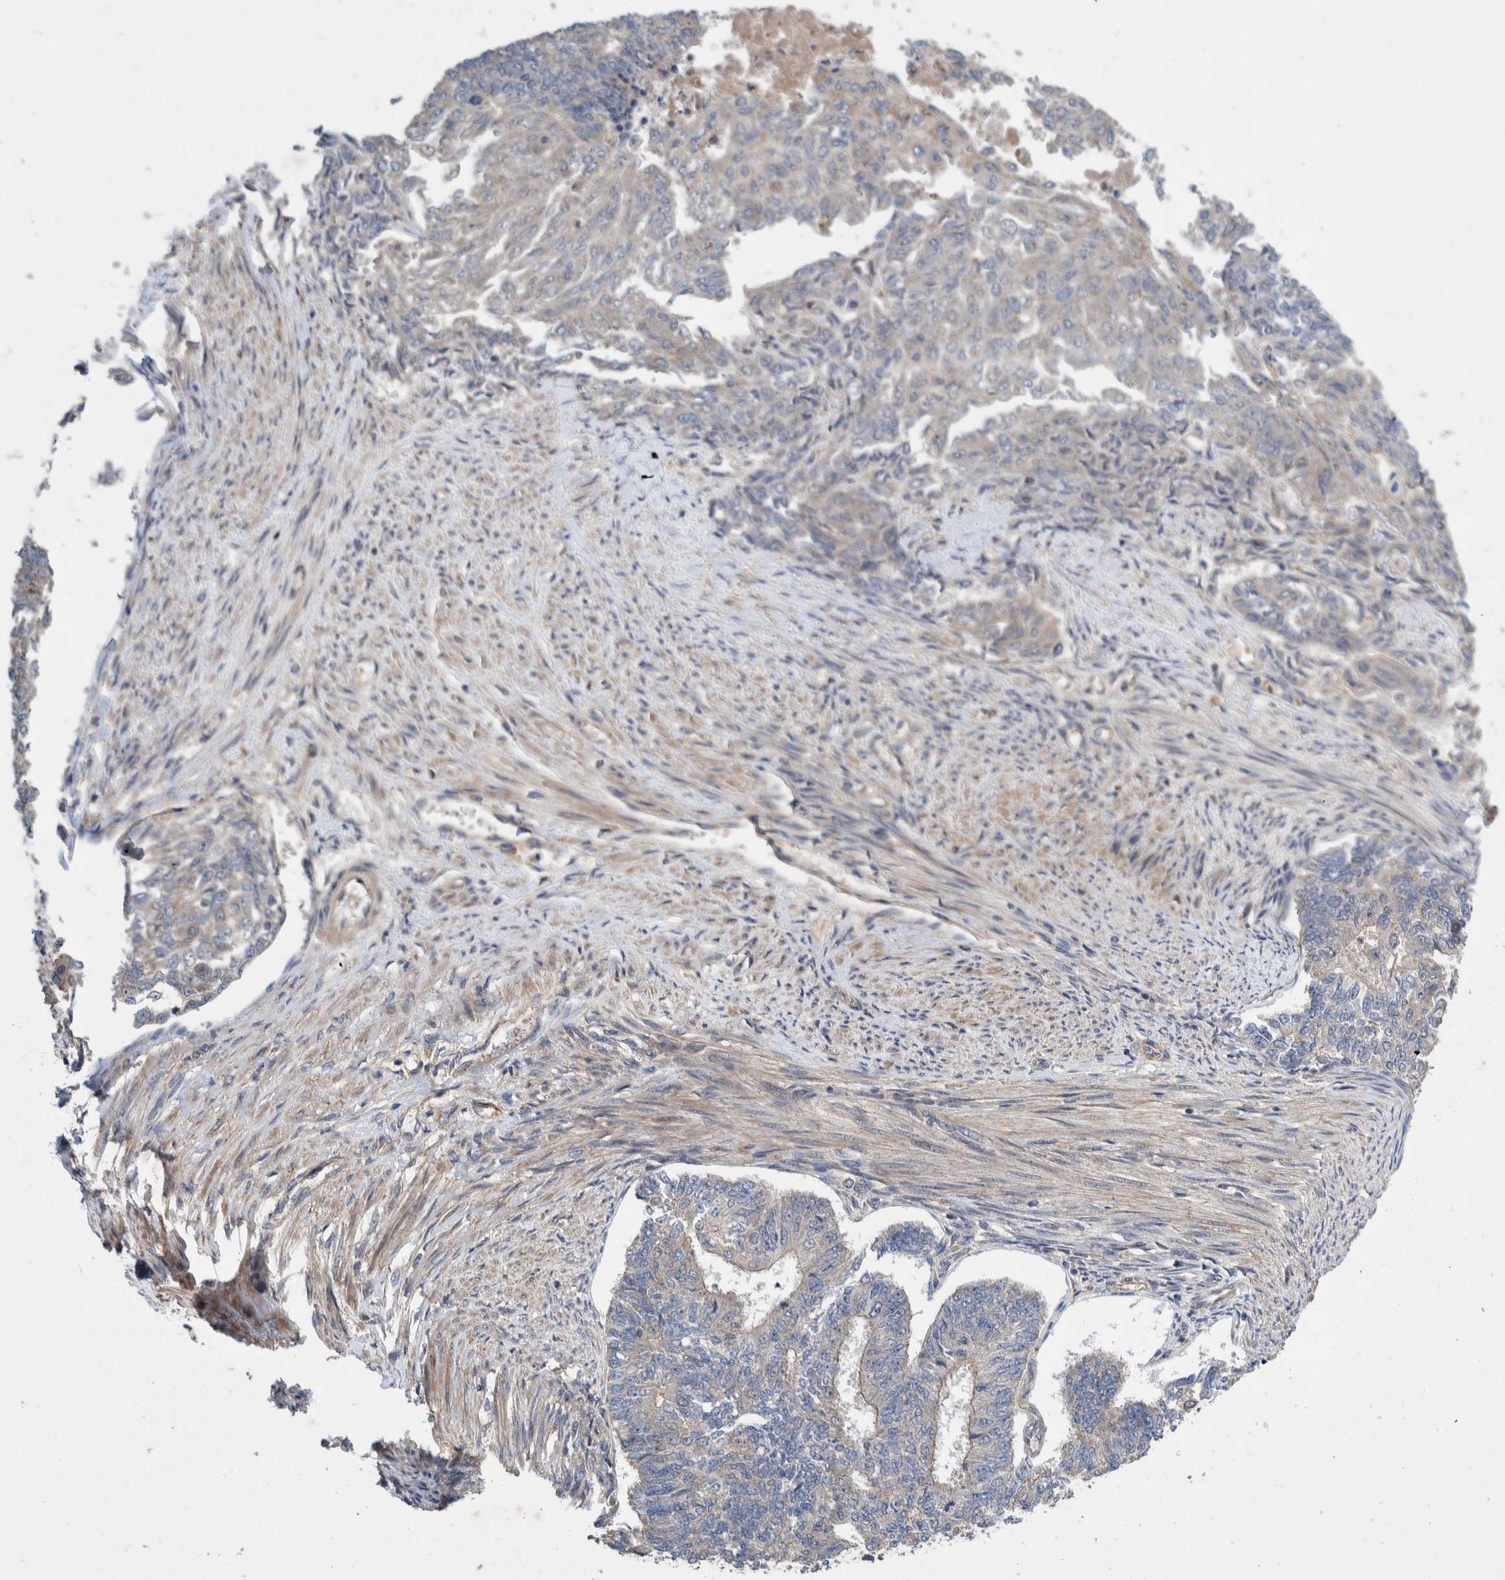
{"staining": {"intensity": "weak", "quantity": "<25%", "location": "cytoplasmic/membranous"}, "tissue": "endometrial cancer", "cell_type": "Tumor cells", "image_type": "cancer", "snomed": [{"axis": "morphology", "description": "Adenocarcinoma, NOS"}, {"axis": "topography", "description": "Endometrium"}], "caption": "Tumor cells show no significant protein expression in endometrial adenocarcinoma. (Stains: DAB immunohistochemistry with hematoxylin counter stain, Microscopy: brightfield microscopy at high magnification).", "gene": "PIK3R6", "patient": {"sex": "female", "age": 32}}